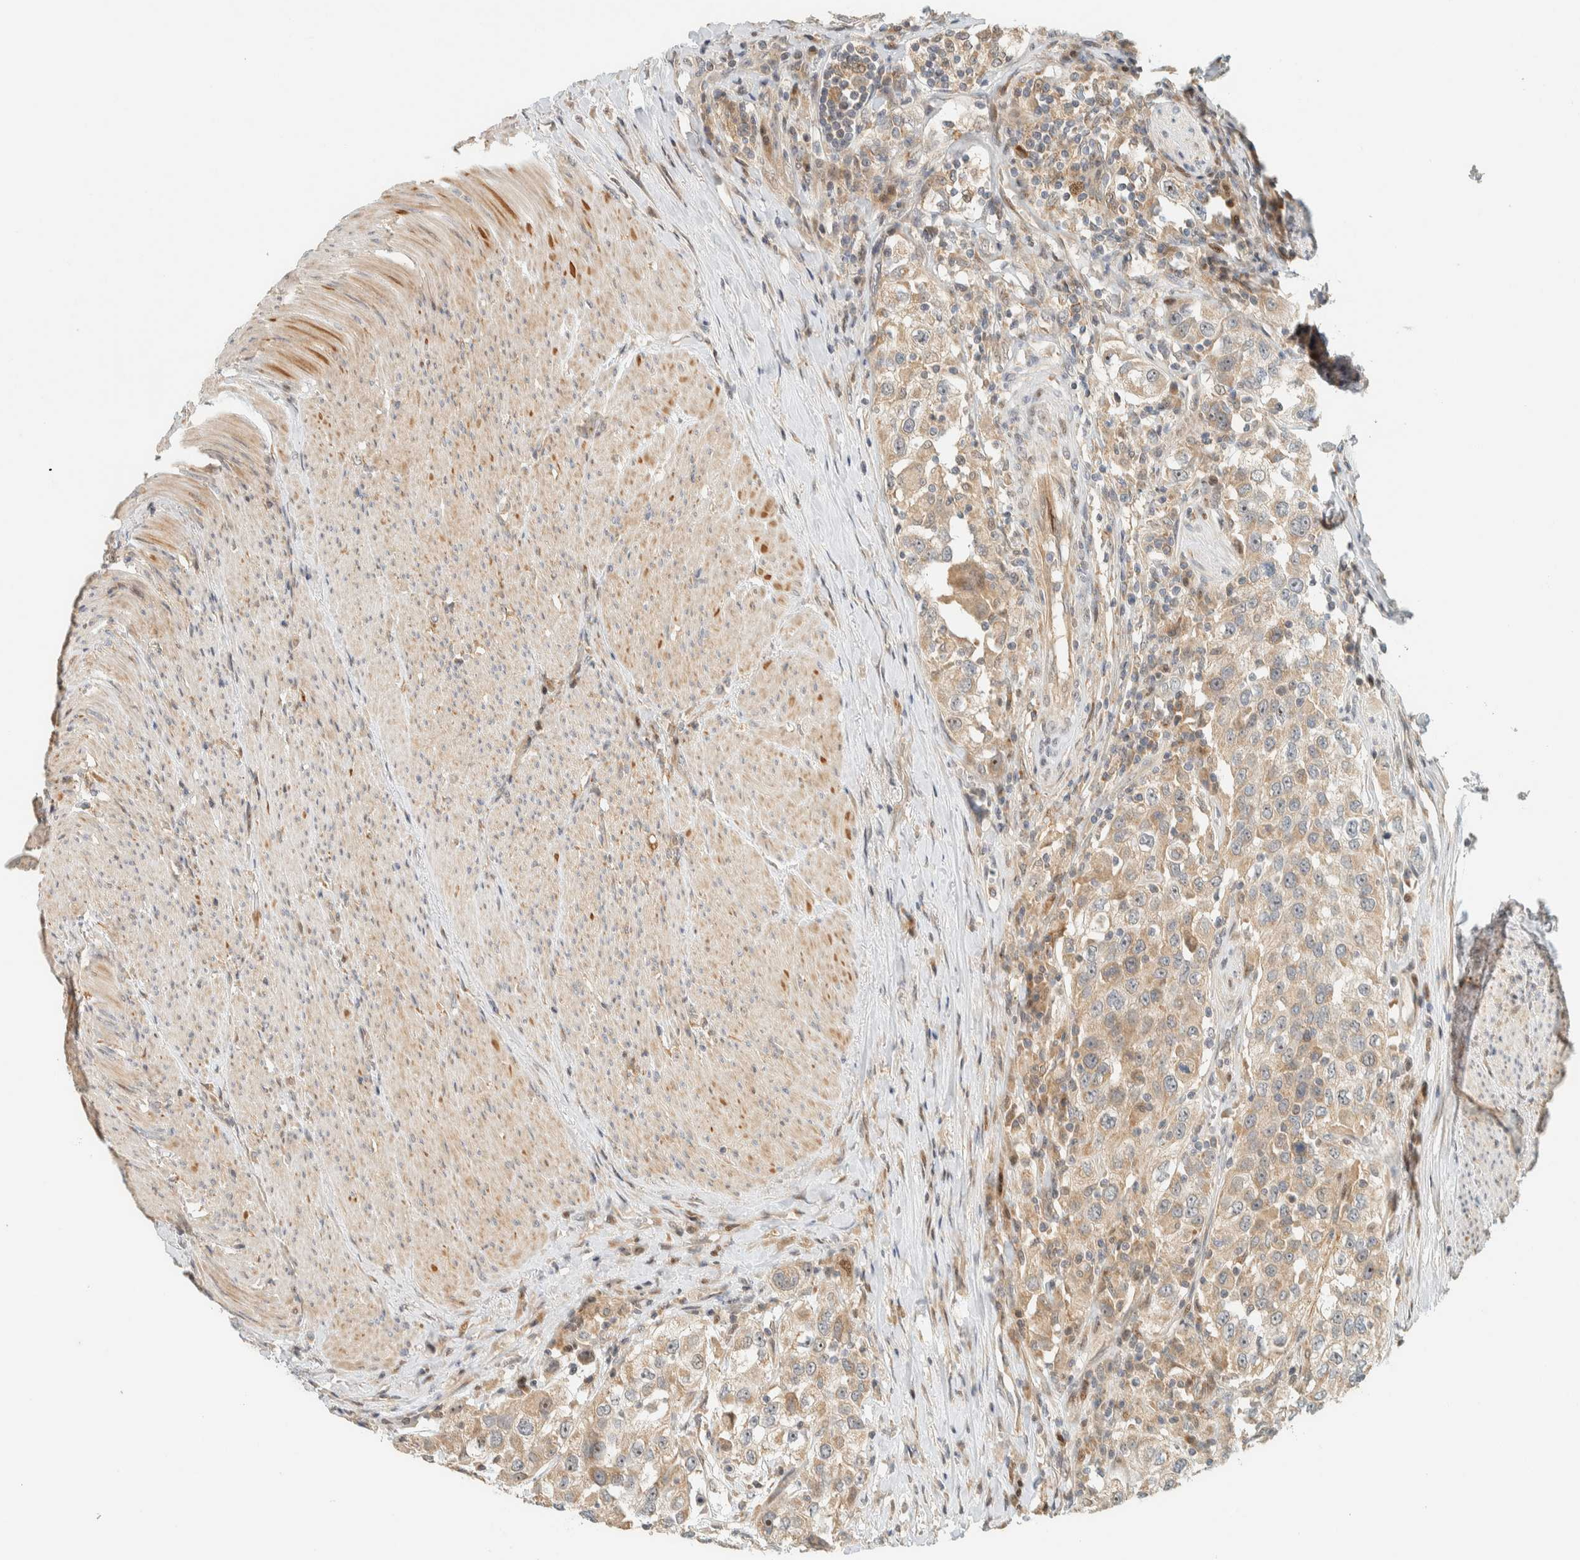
{"staining": {"intensity": "weak", "quantity": ">75%", "location": "cytoplasmic/membranous"}, "tissue": "urothelial cancer", "cell_type": "Tumor cells", "image_type": "cancer", "snomed": [{"axis": "morphology", "description": "Urothelial carcinoma, High grade"}, {"axis": "topography", "description": "Urinary bladder"}], "caption": "Urothelial carcinoma (high-grade) stained with immunohistochemistry (IHC) exhibits weak cytoplasmic/membranous positivity in approximately >75% of tumor cells.", "gene": "CCDC171", "patient": {"sex": "female", "age": 80}}